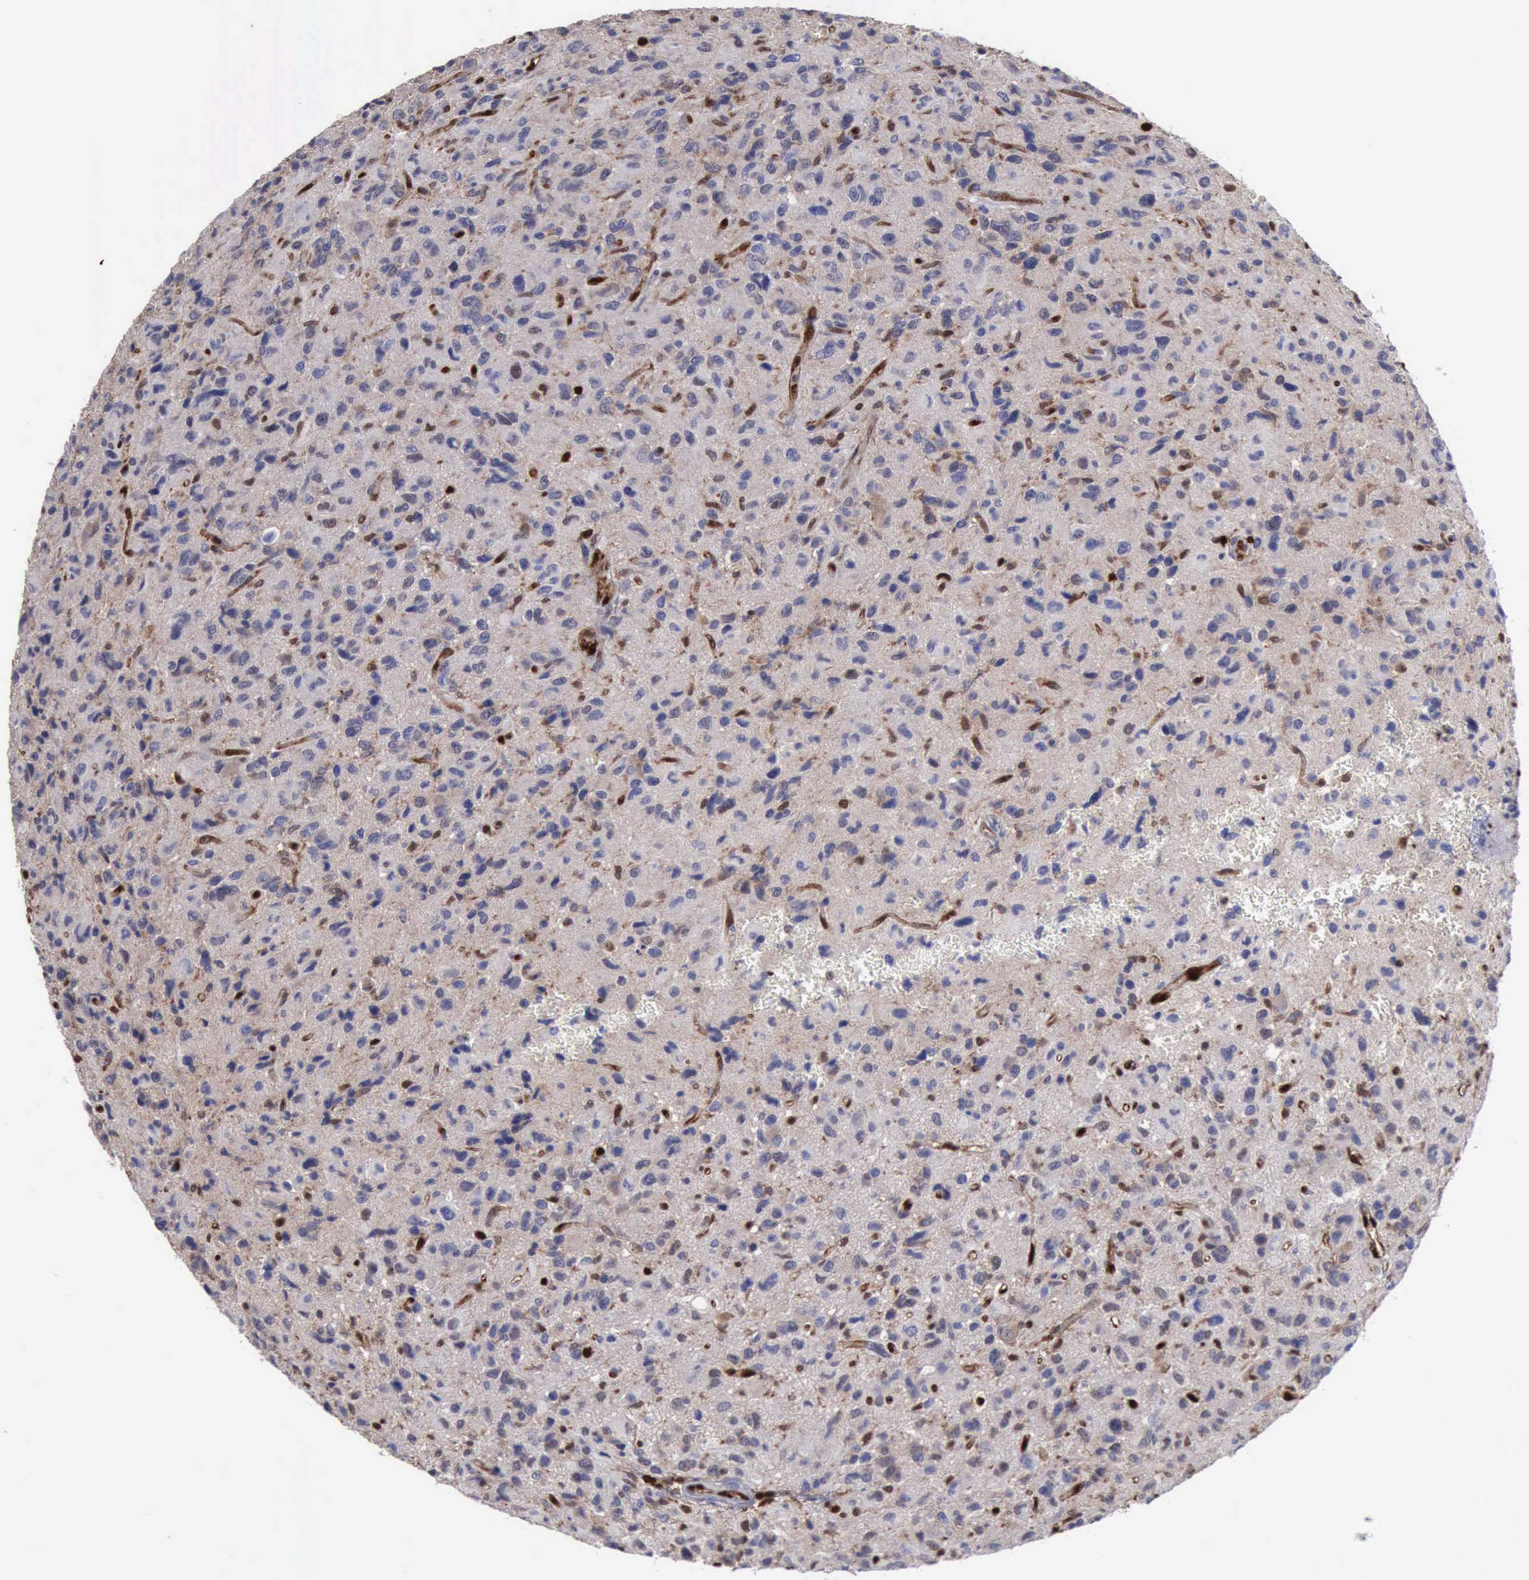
{"staining": {"intensity": "negative", "quantity": "none", "location": "none"}, "tissue": "glioma", "cell_type": "Tumor cells", "image_type": "cancer", "snomed": [{"axis": "morphology", "description": "Glioma, malignant, High grade"}, {"axis": "topography", "description": "Brain"}], "caption": "IHC image of human glioma stained for a protein (brown), which demonstrates no expression in tumor cells.", "gene": "PDCD4", "patient": {"sex": "female", "age": 60}}